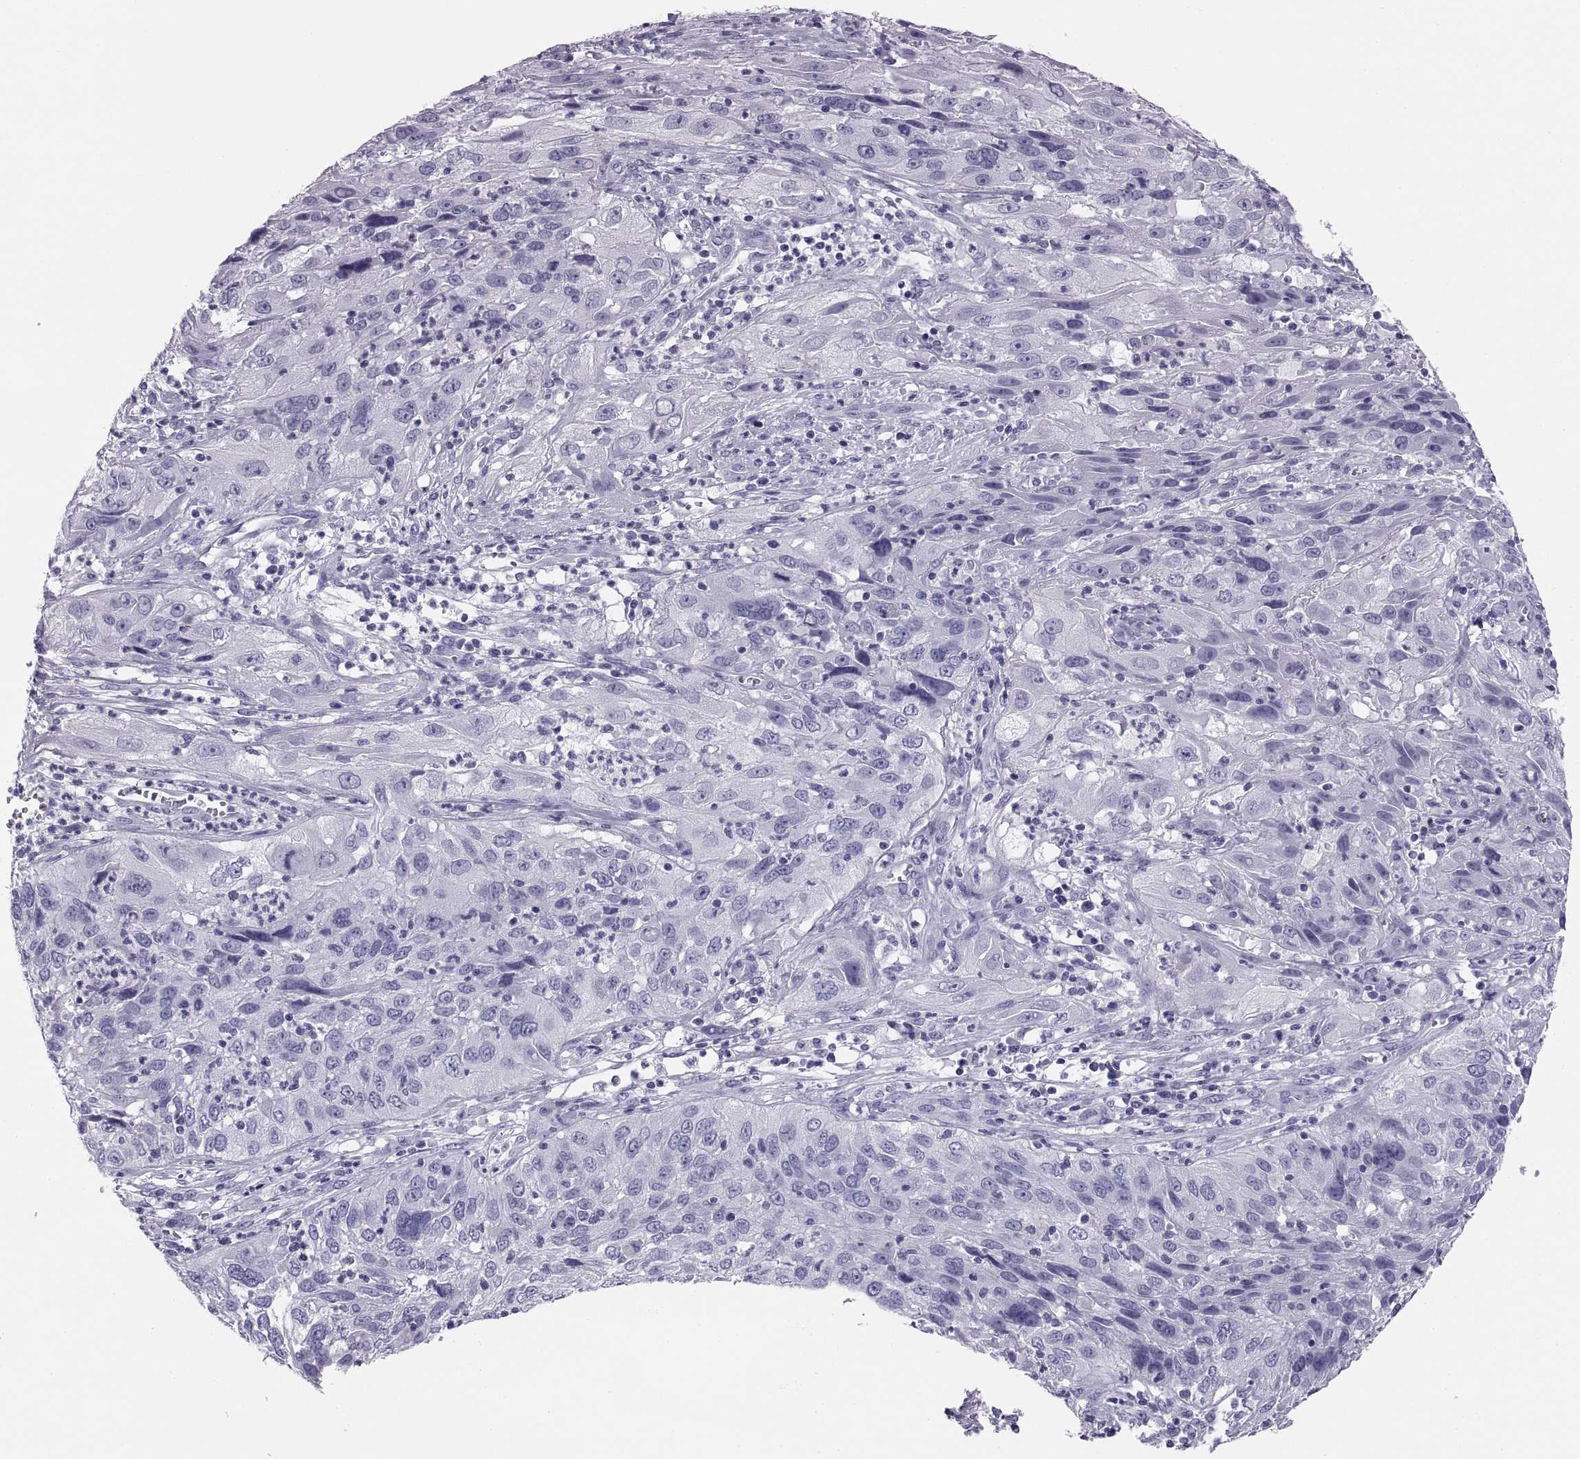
{"staining": {"intensity": "negative", "quantity": "none", "location": "none"}, "tissue": "cervical cancer", "cell_type": "Tumor cells", "image_type": "cancer", "snomed": [{"axis": "morphology", "description": "Squamous cell carcinoma, NOS"}, {"axis": "topography", "description": "Cervix"}], "caption": "High power microscopy photomicrograph of an immunohistochemistry photomicrograph of squamous cell carcinoma (cervical), revealing no significant staining in tumor cells.", "gene": "PAX2", "patient": {"sex": "female", "age": 32}}